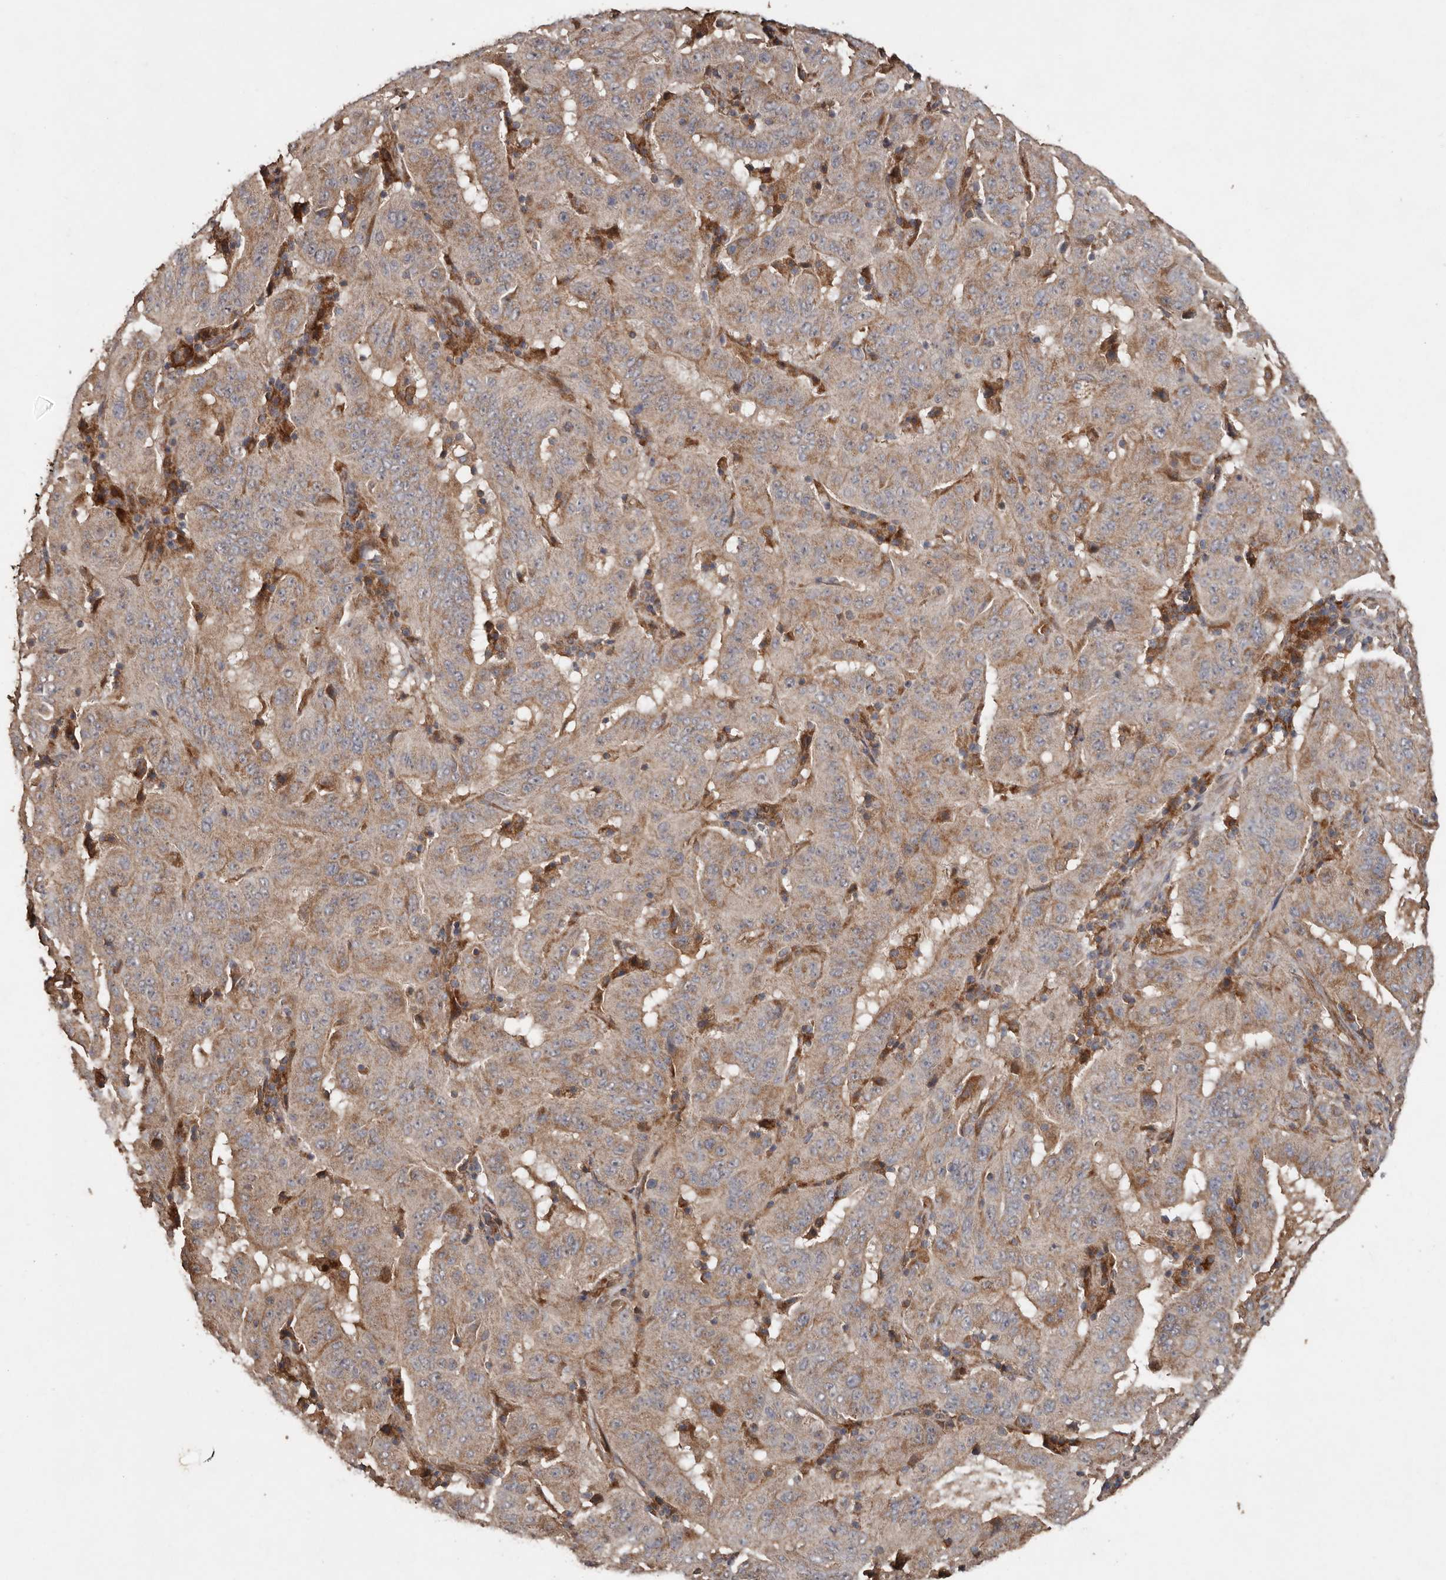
{"staining": {"intensity": "moderate", "quantity": ">75%", "location": "cytoplasmic/membranous"}, "tissue": "pancreatic cancer", "cell_type": "Tumor cells", "image_type": "cancer", "snomed": [{"axis": "morphology", "description": "Adenocarcinoma, NOS"}, {"axis": "topography", "description": "Pancreas"}], "caption": "A high-resolution micrograph shows IHC staining of pancreatic cancer, which demonstrates moderate cytoplasmic/membranous staining in approximately >75% of tumor cells.", "gene": "RANBP17", "patient": {"sex": "male", "age": 63}}